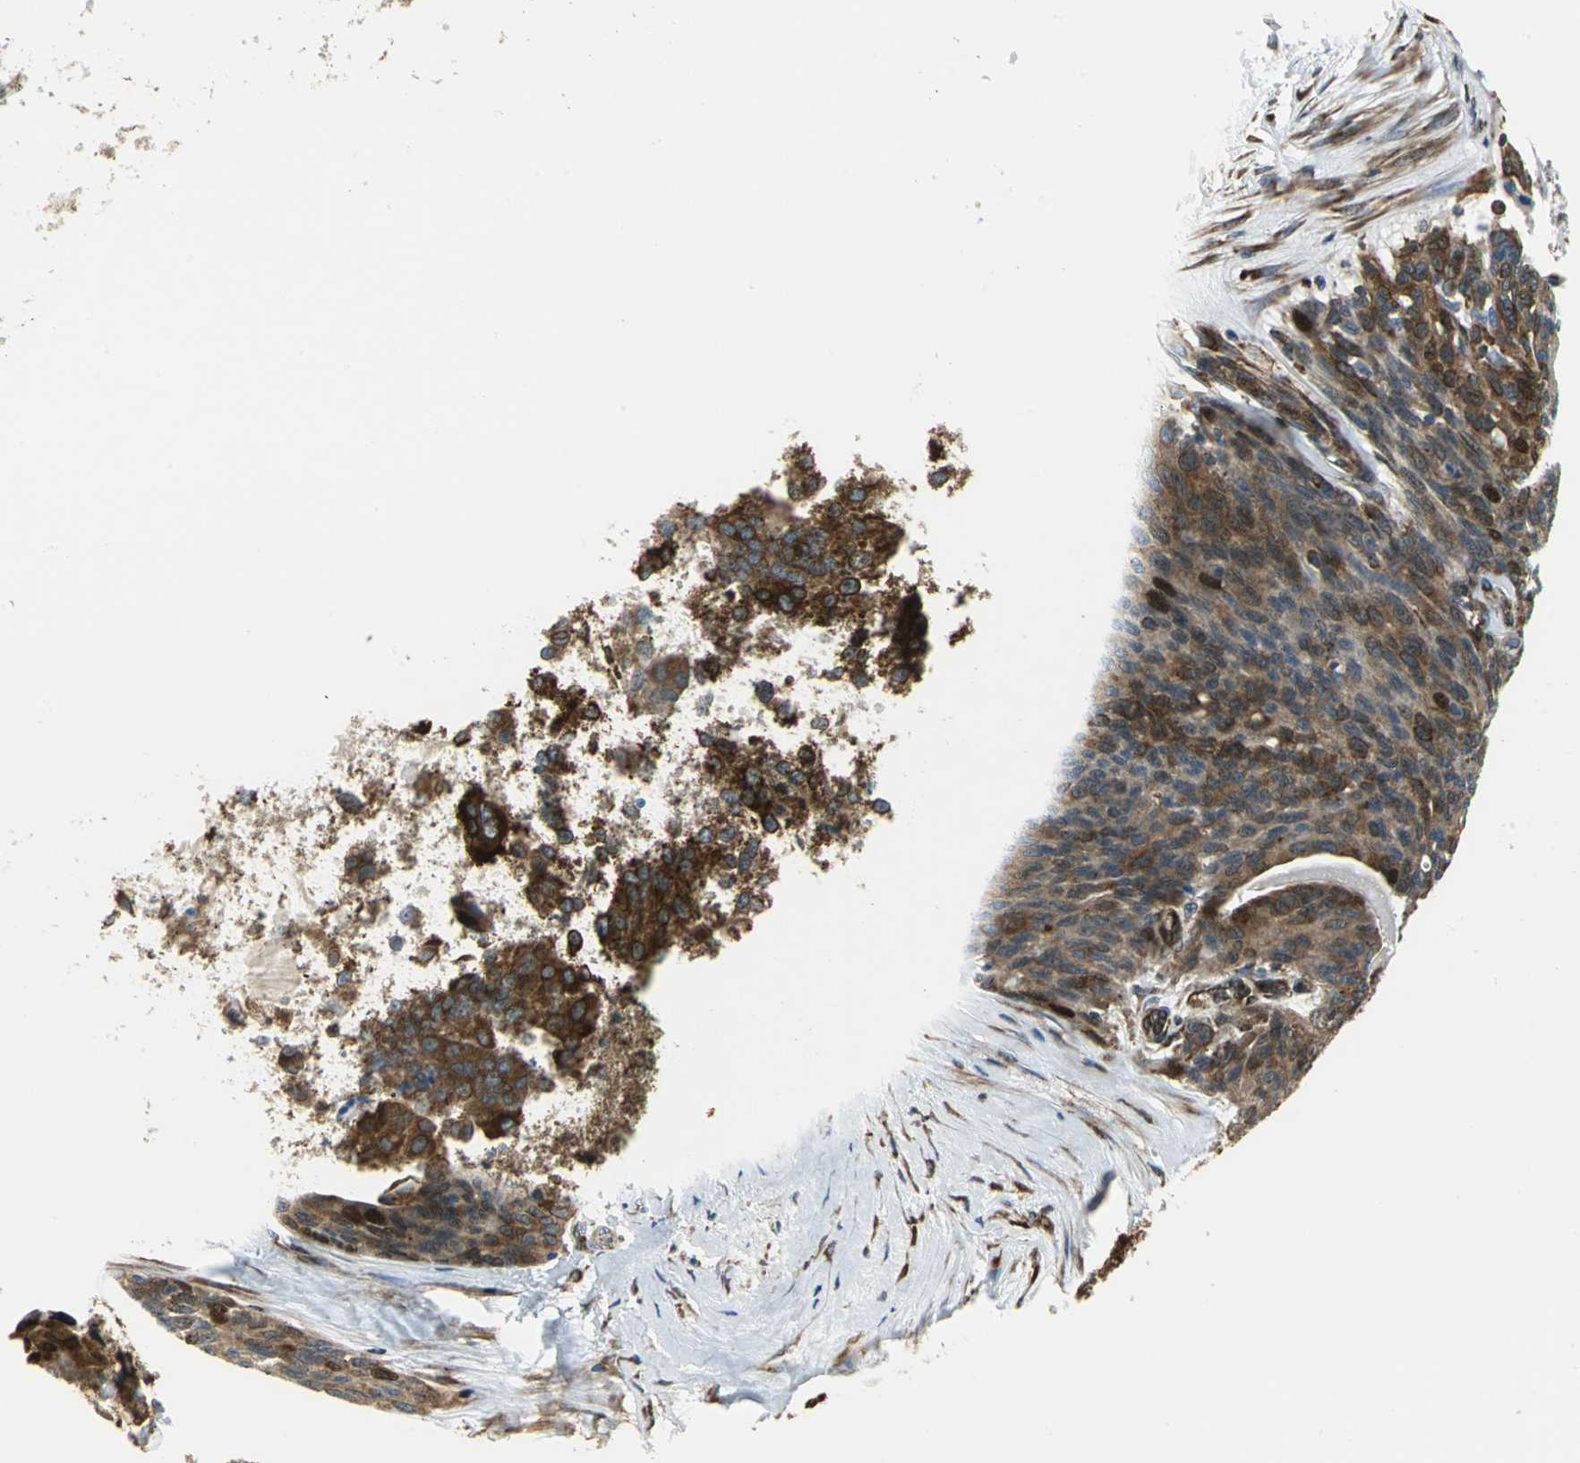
{"staining": {"intensity": "strong", "quantity": ">75%", "location": "cytoplasmic/membranous,nuclear"}, "tissue": "ovarian cancer", "cell_type": "Tumor cells", "image_type": "cancer", "snomed": [{"axis": "morphology", "description": "Carcinoma, endometroid"}, {"axis": "topography", "description": "Ovary"}], "caption": "Immunohistochemical staining of ovarian endometroid carcinoma reveals strong cytoplasmic/membranous and nuclear protein staining in about >75% of tumor cells.", "gene": "YBX1", "patient": {"sex": "female", "age": 60}}